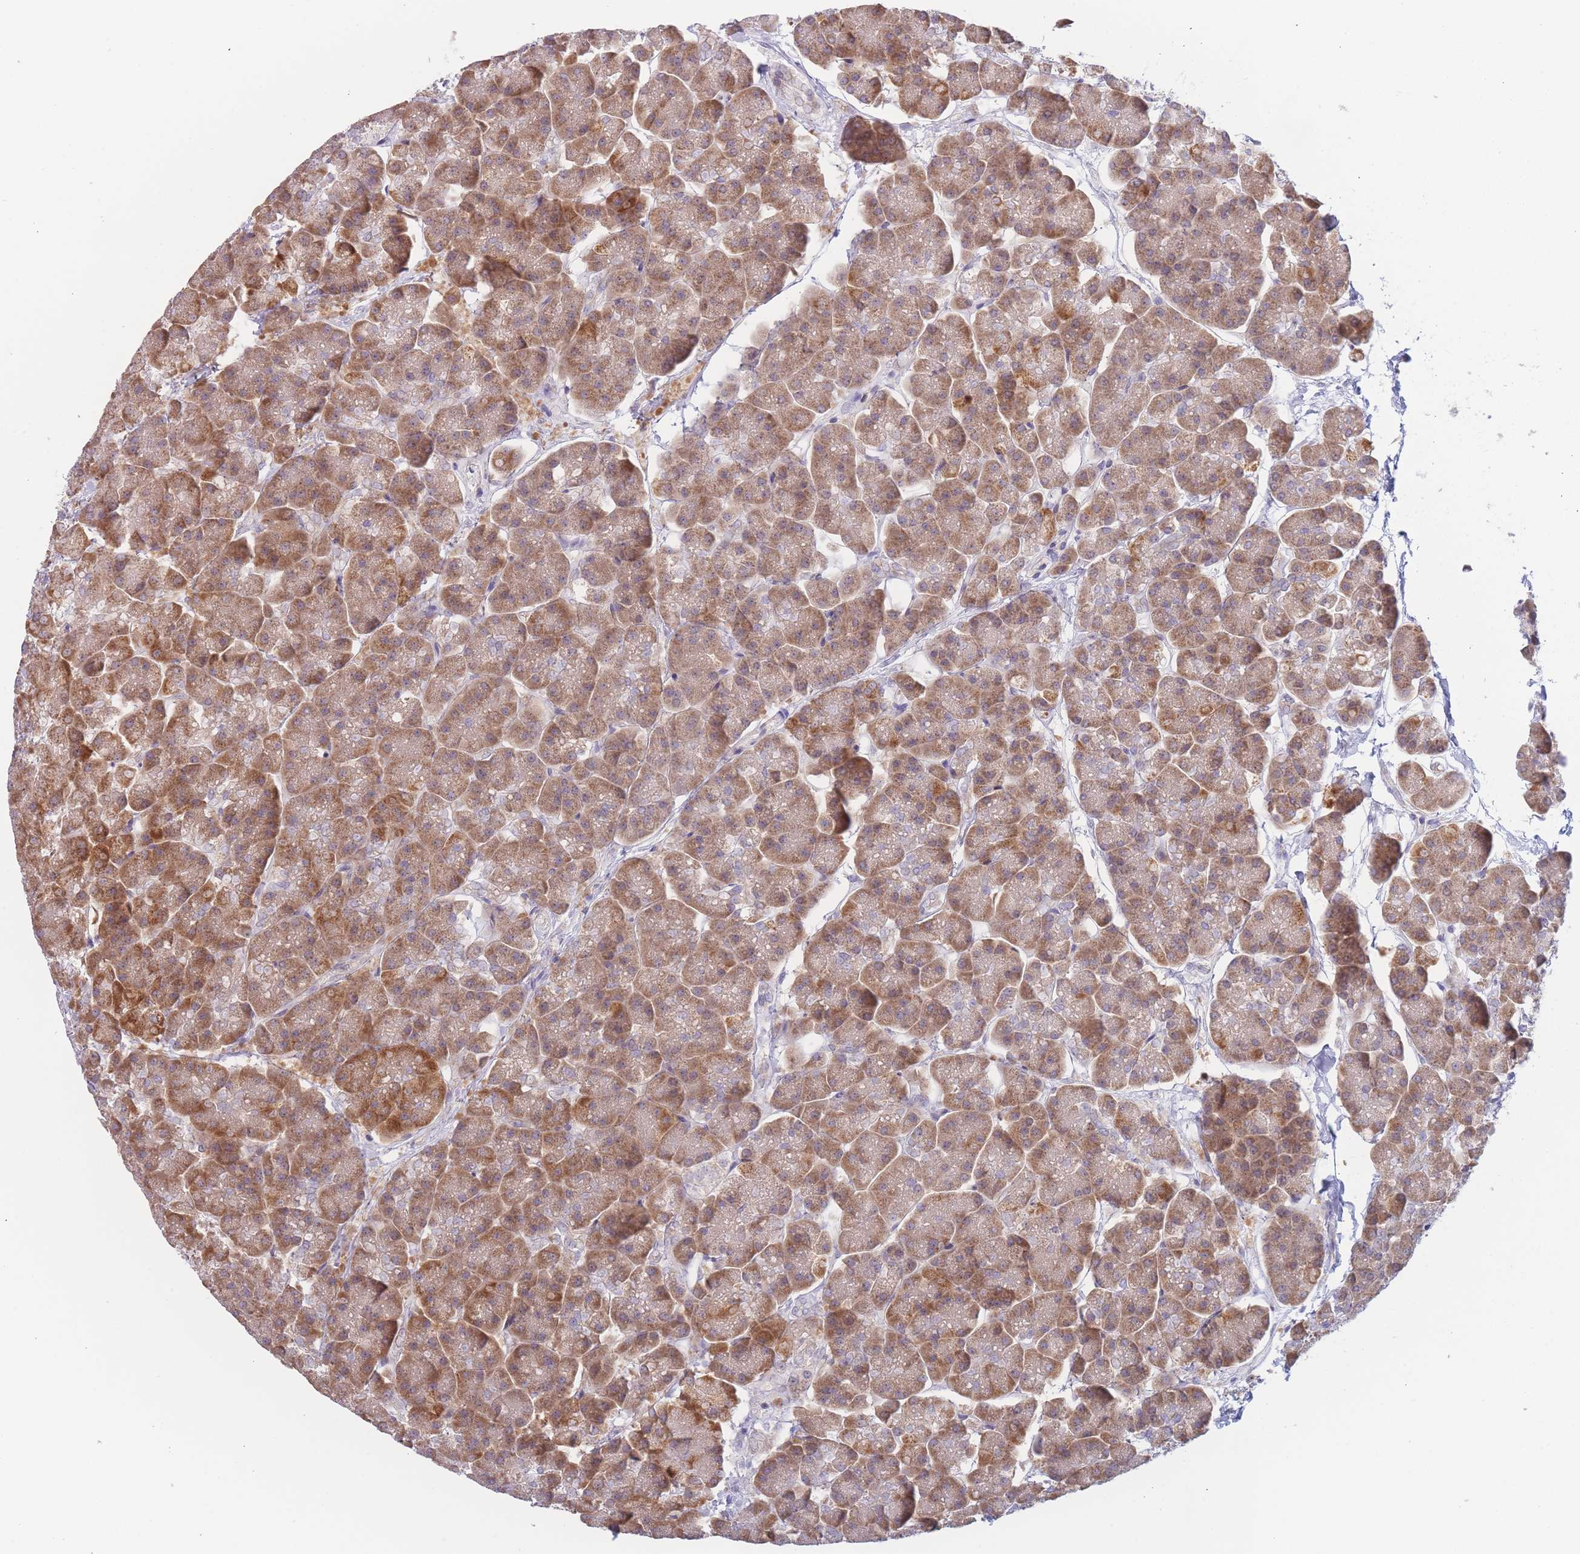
{"staining": {"intensity": "moderate", "quantity": ">75%", "location": "cytoplasmic/membranous"}, "tissue": "pancreas", "cell_type": "Exocrine glandular cells", "image_type": "normal", "snomed": [{"axis": "morphology", "description": "Normal tissue, NOS"}, {"axis": "topography", "description": "Pancreas"}, {"axis": "topography", "description": "Peripheral nerve tissue"}], "caption": "DAB (3,3'-diaminobenzidine) immunohistochemical staining of benign human pancreas exhibits moderate cytoplasmic/membranous protein expression in about >75% of exocrine glandular cells.", "gene": "FAM227B", "patient": {"sex": "male", "age": 54}}